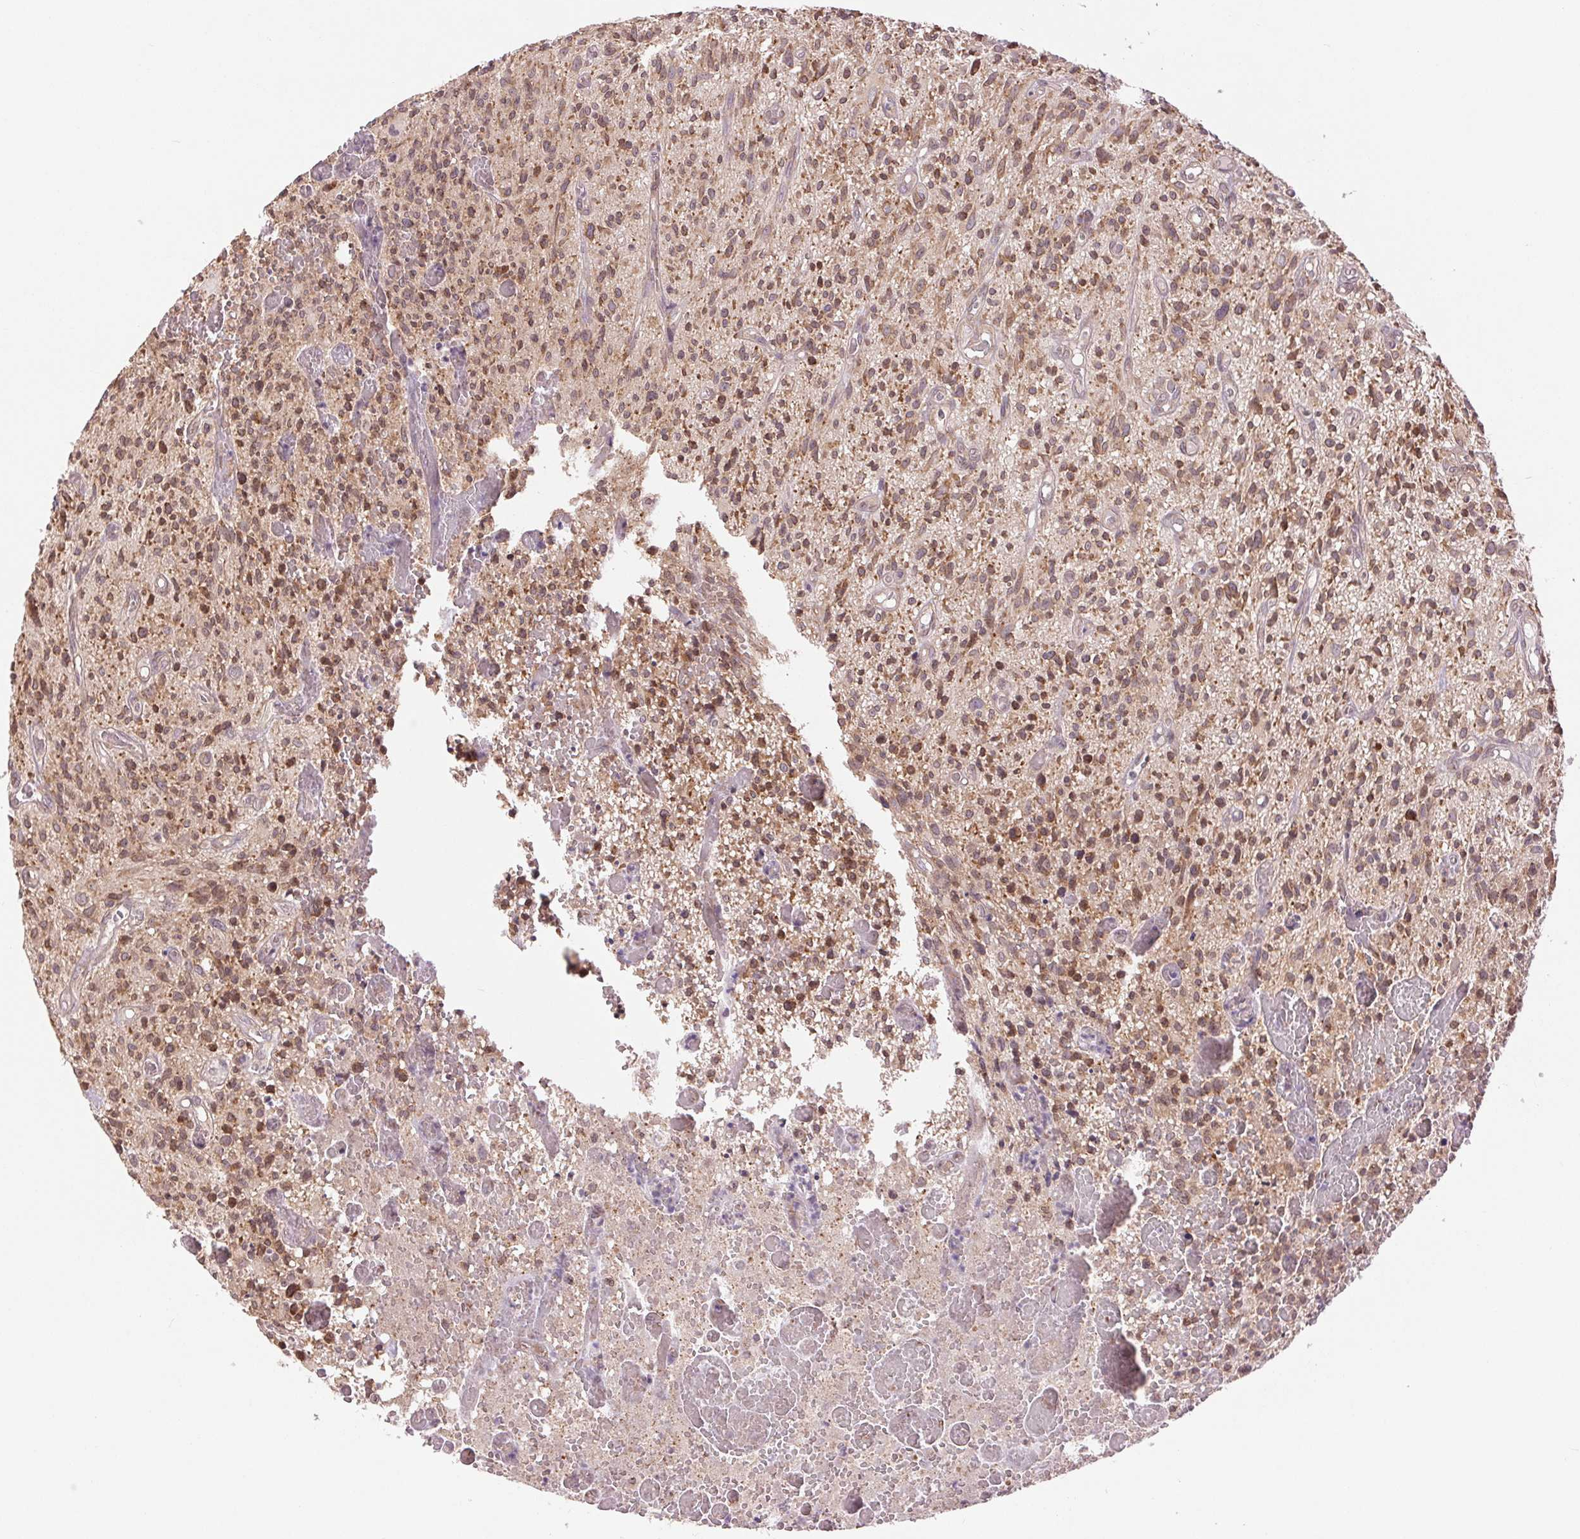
{"staining": {"intensity": "moderate", "quantity": ">75%", "location": "cytoplasmic/membranous,nuclear"}, "tissue": "glioma", "cell_type": "Tumor cells", "image_type": "cancer", "snomed": [{"axis": "morphology", "description": "Glioma, malignant, High grade"}, {"axis": "topography", "description": "Brain"}], "caption": "Moderate cytoplasmic/membranous and nuclear protein staining is appreciated in about >75% of tumor cells in malignant high-grade glioma.", "gene": "BTF3L4", "patient": {"sex": "male", "age": 75}}